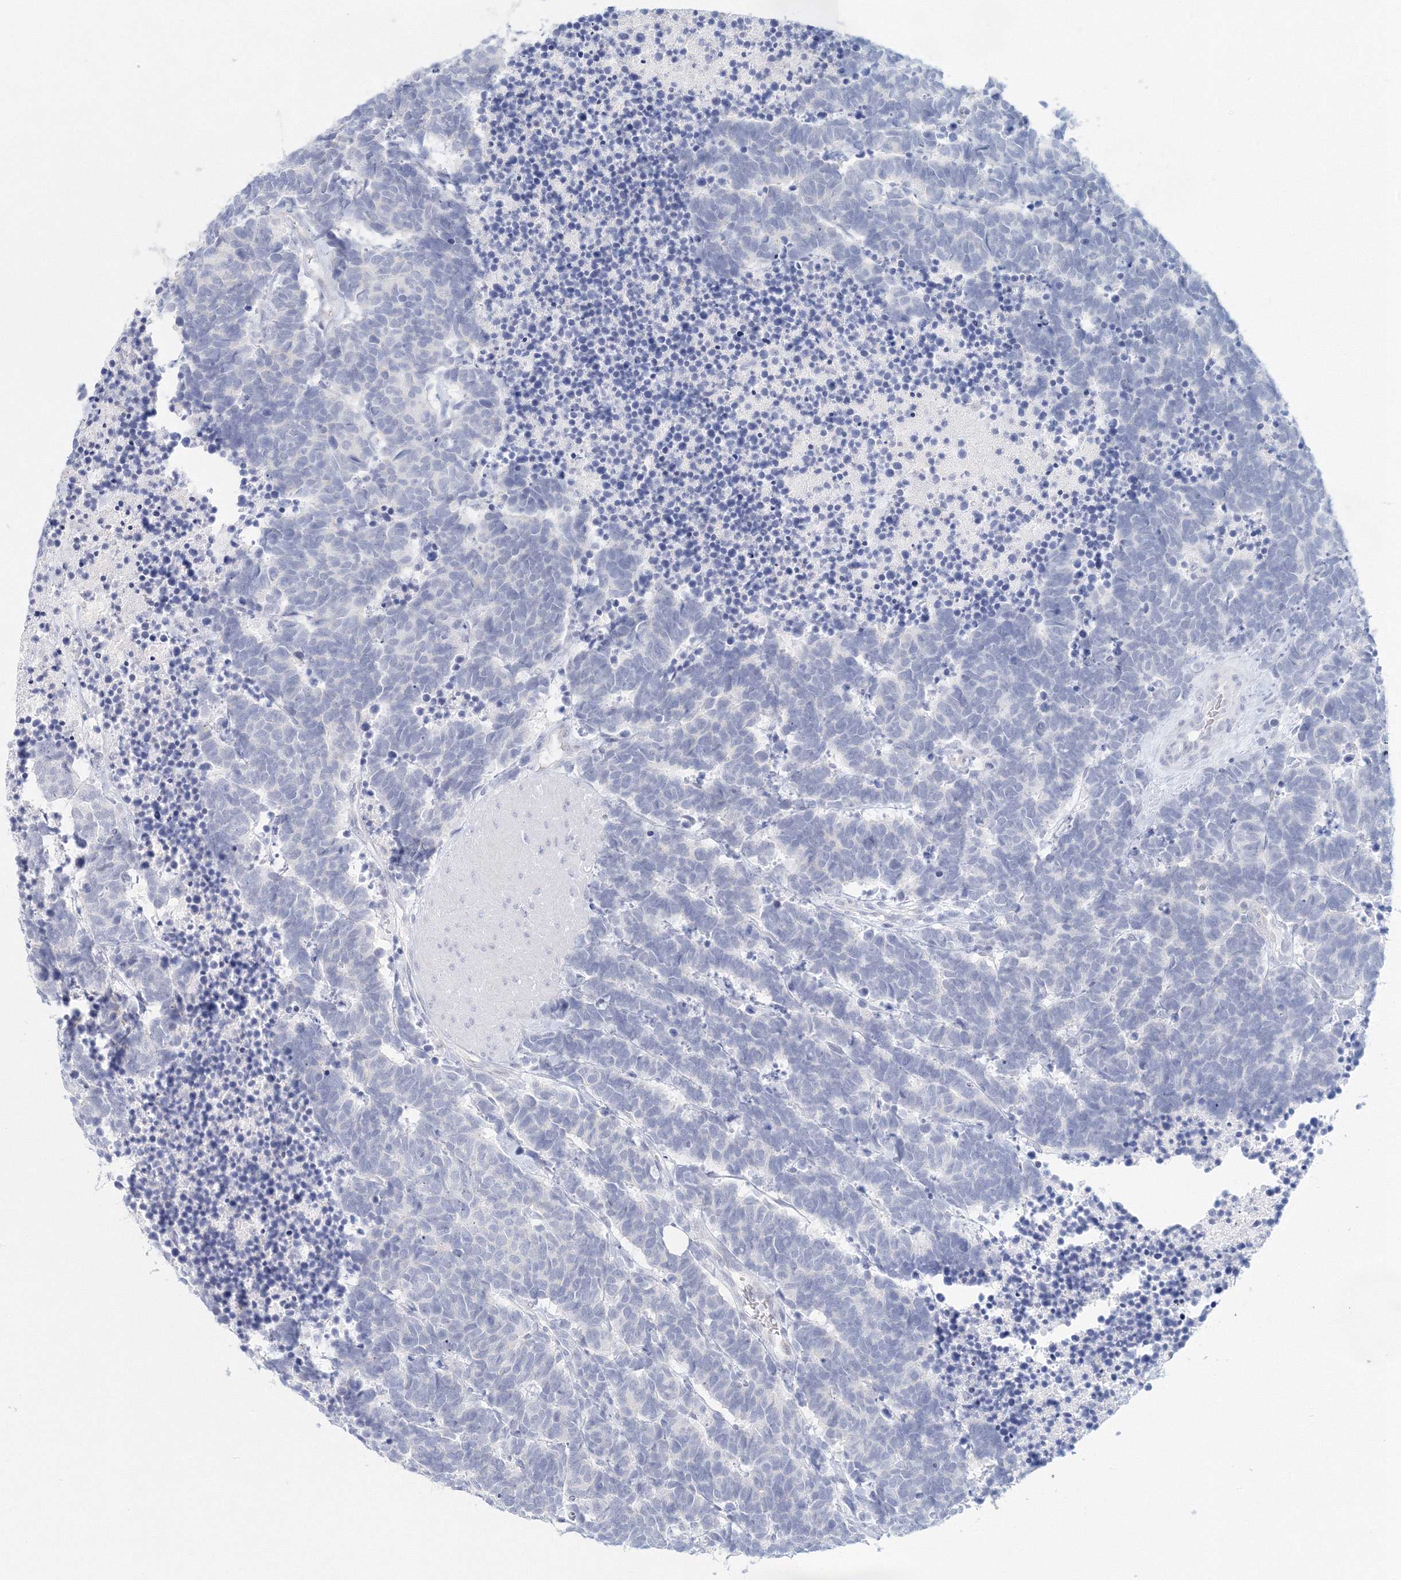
{"staining": {"intensity": "negative", "quantity": "none", "location": "none"}, "tissue": "carcinoid", "cell_type": "Tumor cells", "image_type": "cancer", "snomed": [{"axis": "morphology", "description": "Carcinoma, NOS"}, {"axis": "morphology", "description": "Carcinoid, malignant, NOS"}, {"axis": "topography", "description": "Urinary bladder"}], "caption": "DAB (3,3'-diaminobenzidine) immunohistochemical staining of carcinoid displays no significant expression in tumor cells. (DAB (3,3'-diaminobenzidine) immunohistochemistry visualized using brightfield microscopy, high magnification).", "gene": "VSIG1", "patient": {"sex": "male", "age": 57}}